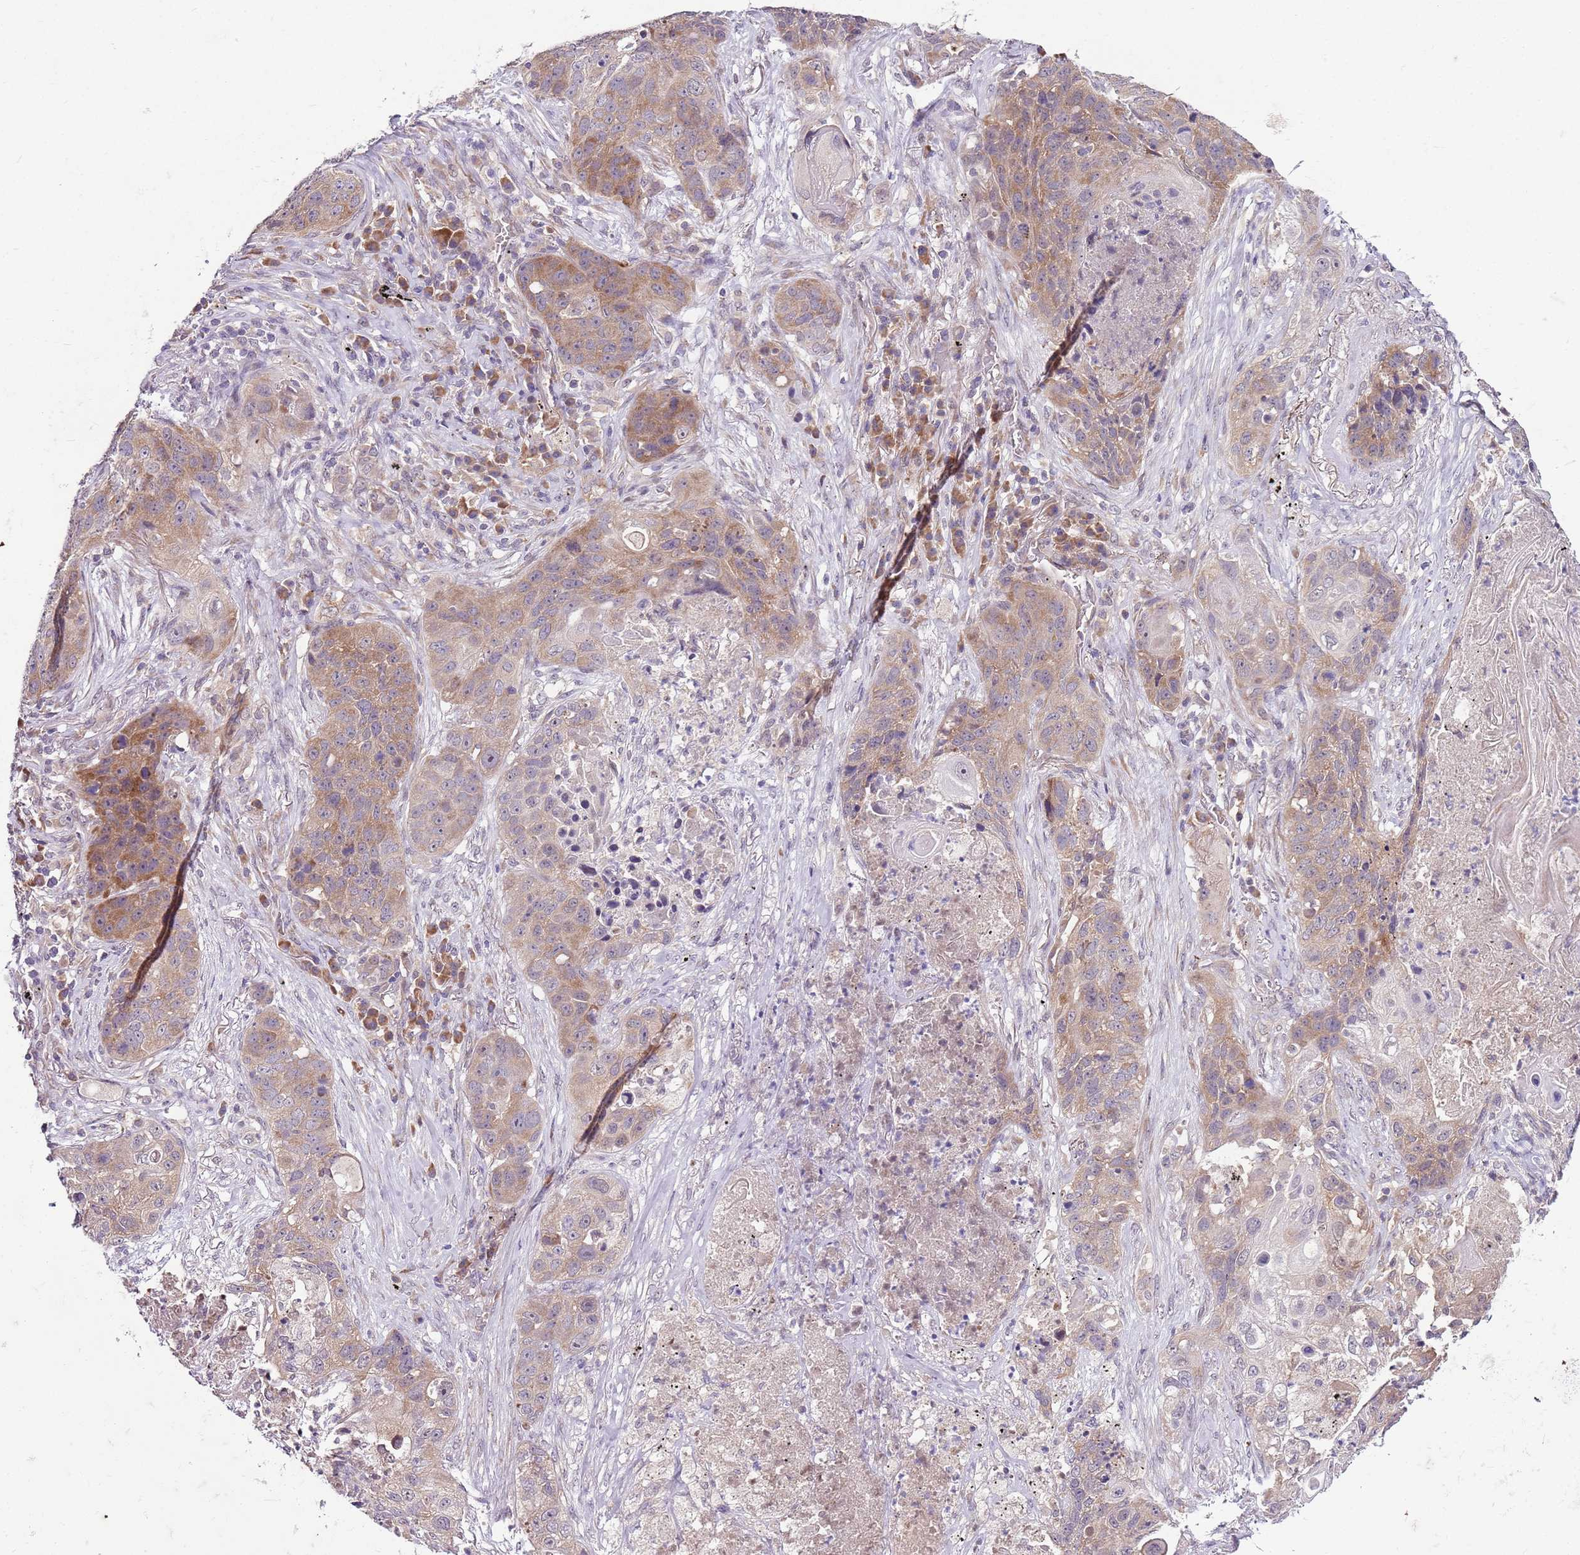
{"staining": {"intensity": "weak", "quantity": ">75%", "location": "cytoplasmic/membranous"}, "tissue": "lung cancer", "cell_type": "Tumor cells", "image_type": "cancer", "snomed": [{"axis": "morphology", "description": "Squamous cell carcinoma, NOS"}, {"axis": "topography", "description": "Lung"}], "caption": "Human lung cancer (squamous cell carcinoma) stained with a protein marker shows weak staining in tumor cells.", "gene": "FBXL22", "patient": {"sex": "female", "age": 63}}